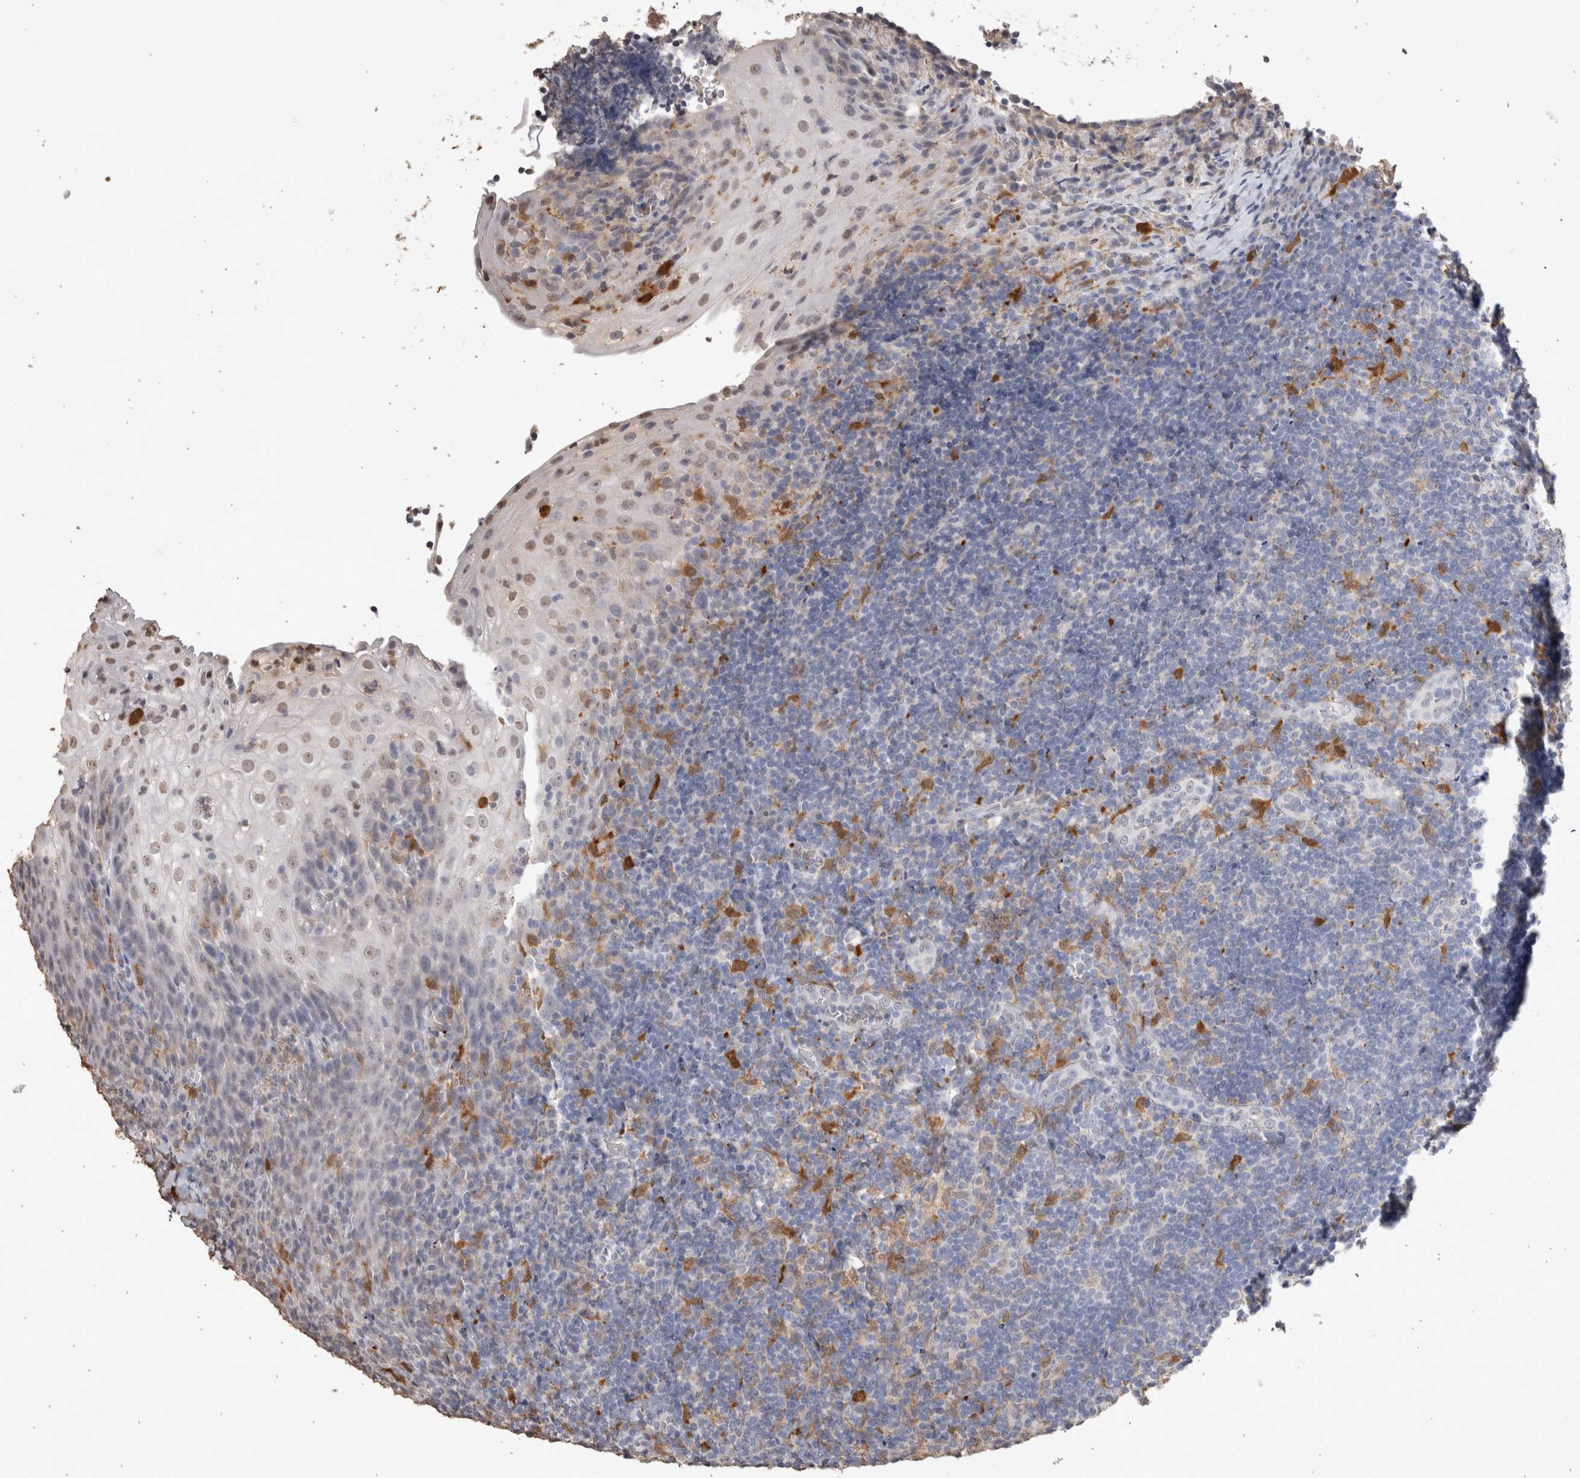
{"staining": {"intensity": "negative", "quantity": "none", "location": "none"}, "tissue": "tonsil", "cell_type": "Germinal center cells", "image_type": "normal", "snomed": [{"axis": "morphology", "description": "Normal tissue, NOS"}, {"axis": "topography", "description": "Tonsil"}], "caption": "A high-resolution micrograph shows immunohistochemistry staining of benign tonsil, which reveals no significant positivity in germinal center cells.", "gene": "LGALS2", "patient": {"sex": "male", "age": 37}}